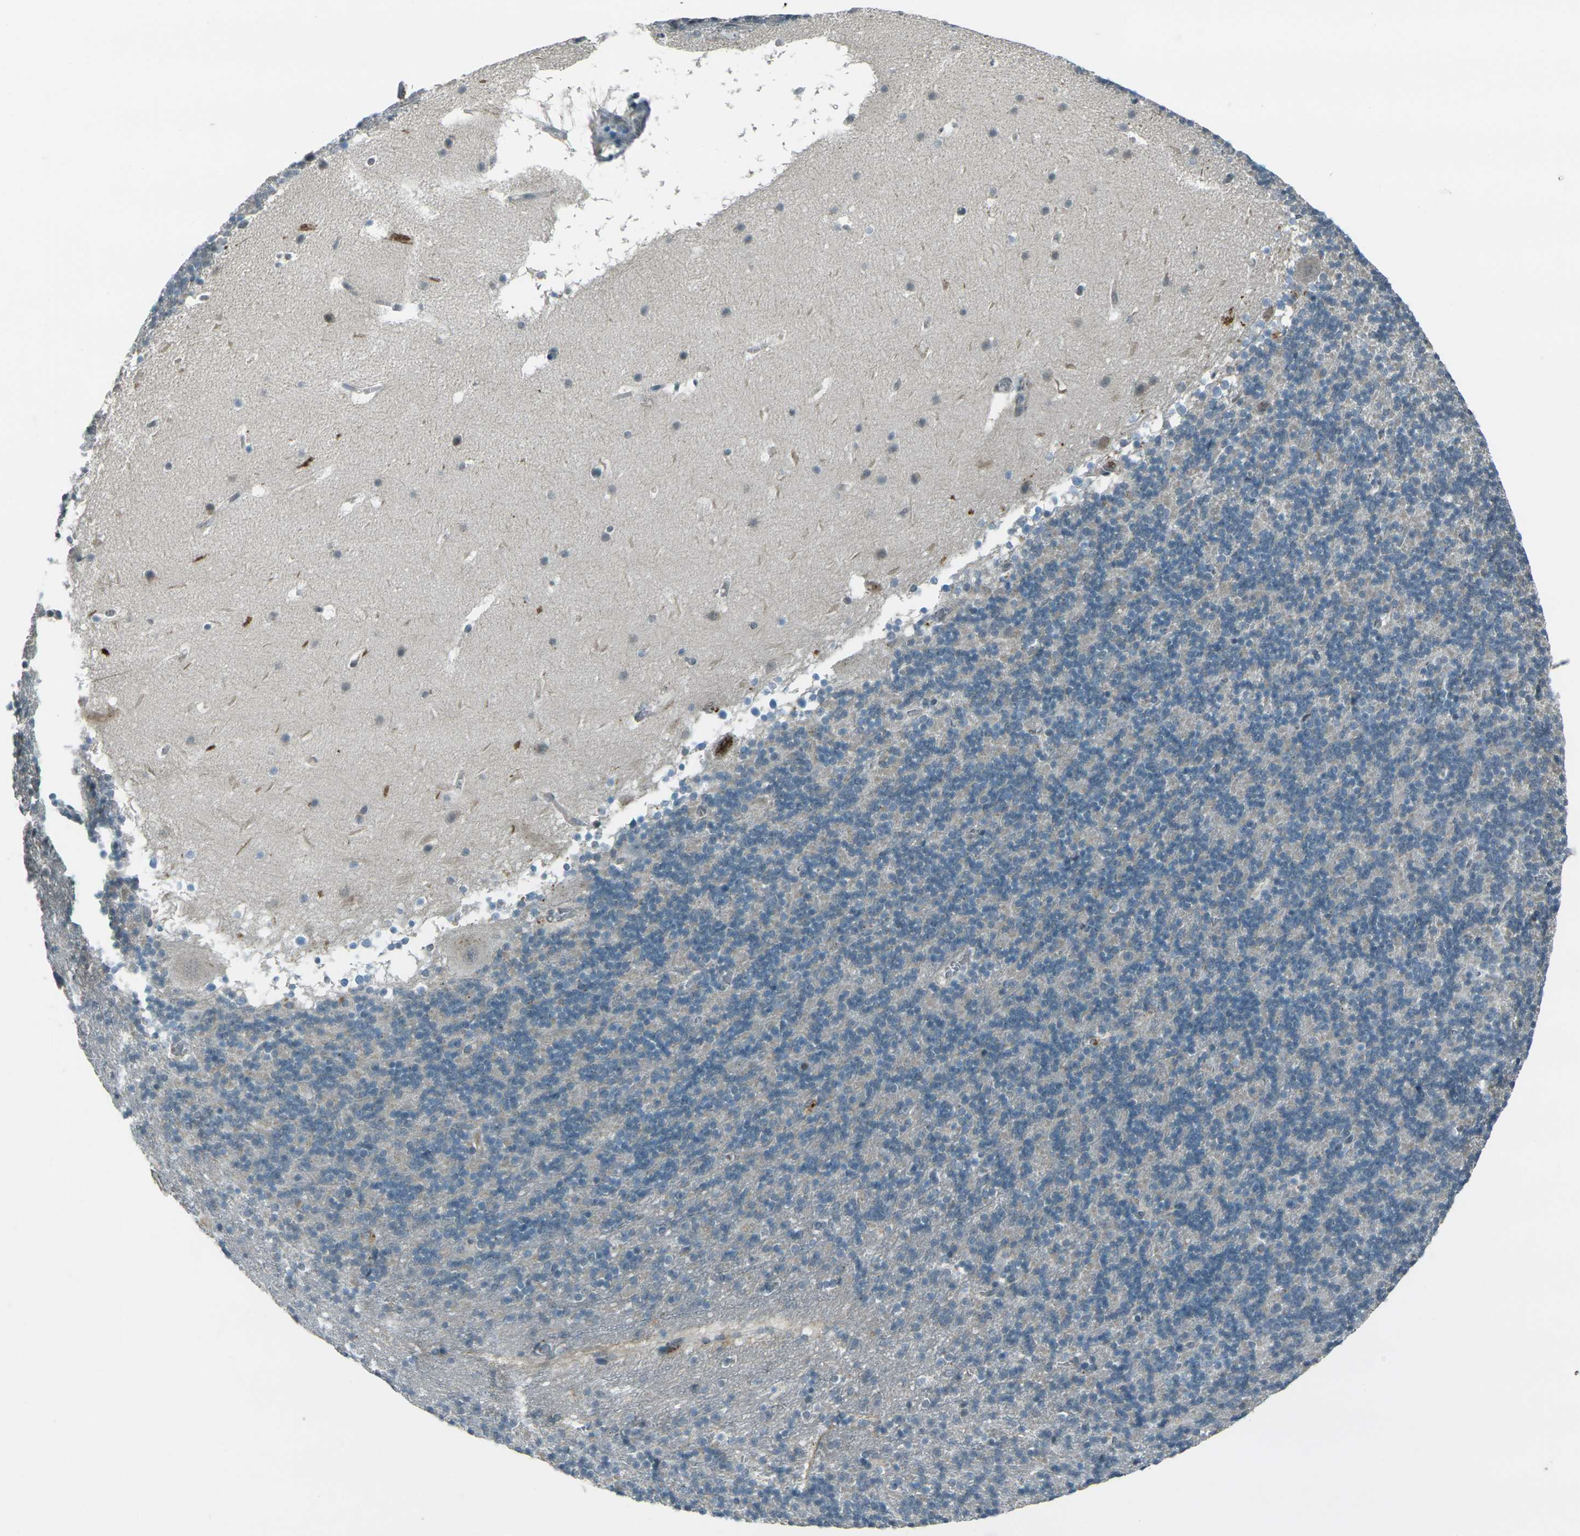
{"staining": {"intensity": "negative", "quantity": "none", "location": "none"}, "tissue": "cerebellum", "cell_type": "Cells in granular layer", "image_type": "normal", "snomed": [{"axis": "morphology", "description": "Normal tissue, NOS"}, {"axis": "topography", "description": "Cerebellum"}], "caption": "IHC photomicrograph of benign cerebellum stained for a protein (brown), which reveals no positivity in cells in granular layer. The staining was performed using DAB to visualize the protein expression in brown, while the nuclei were stained in blue with hematoxylin (Magnification: 20x).", "gene": "GPR19", "patient": {"sex": "male", "age": 45}}